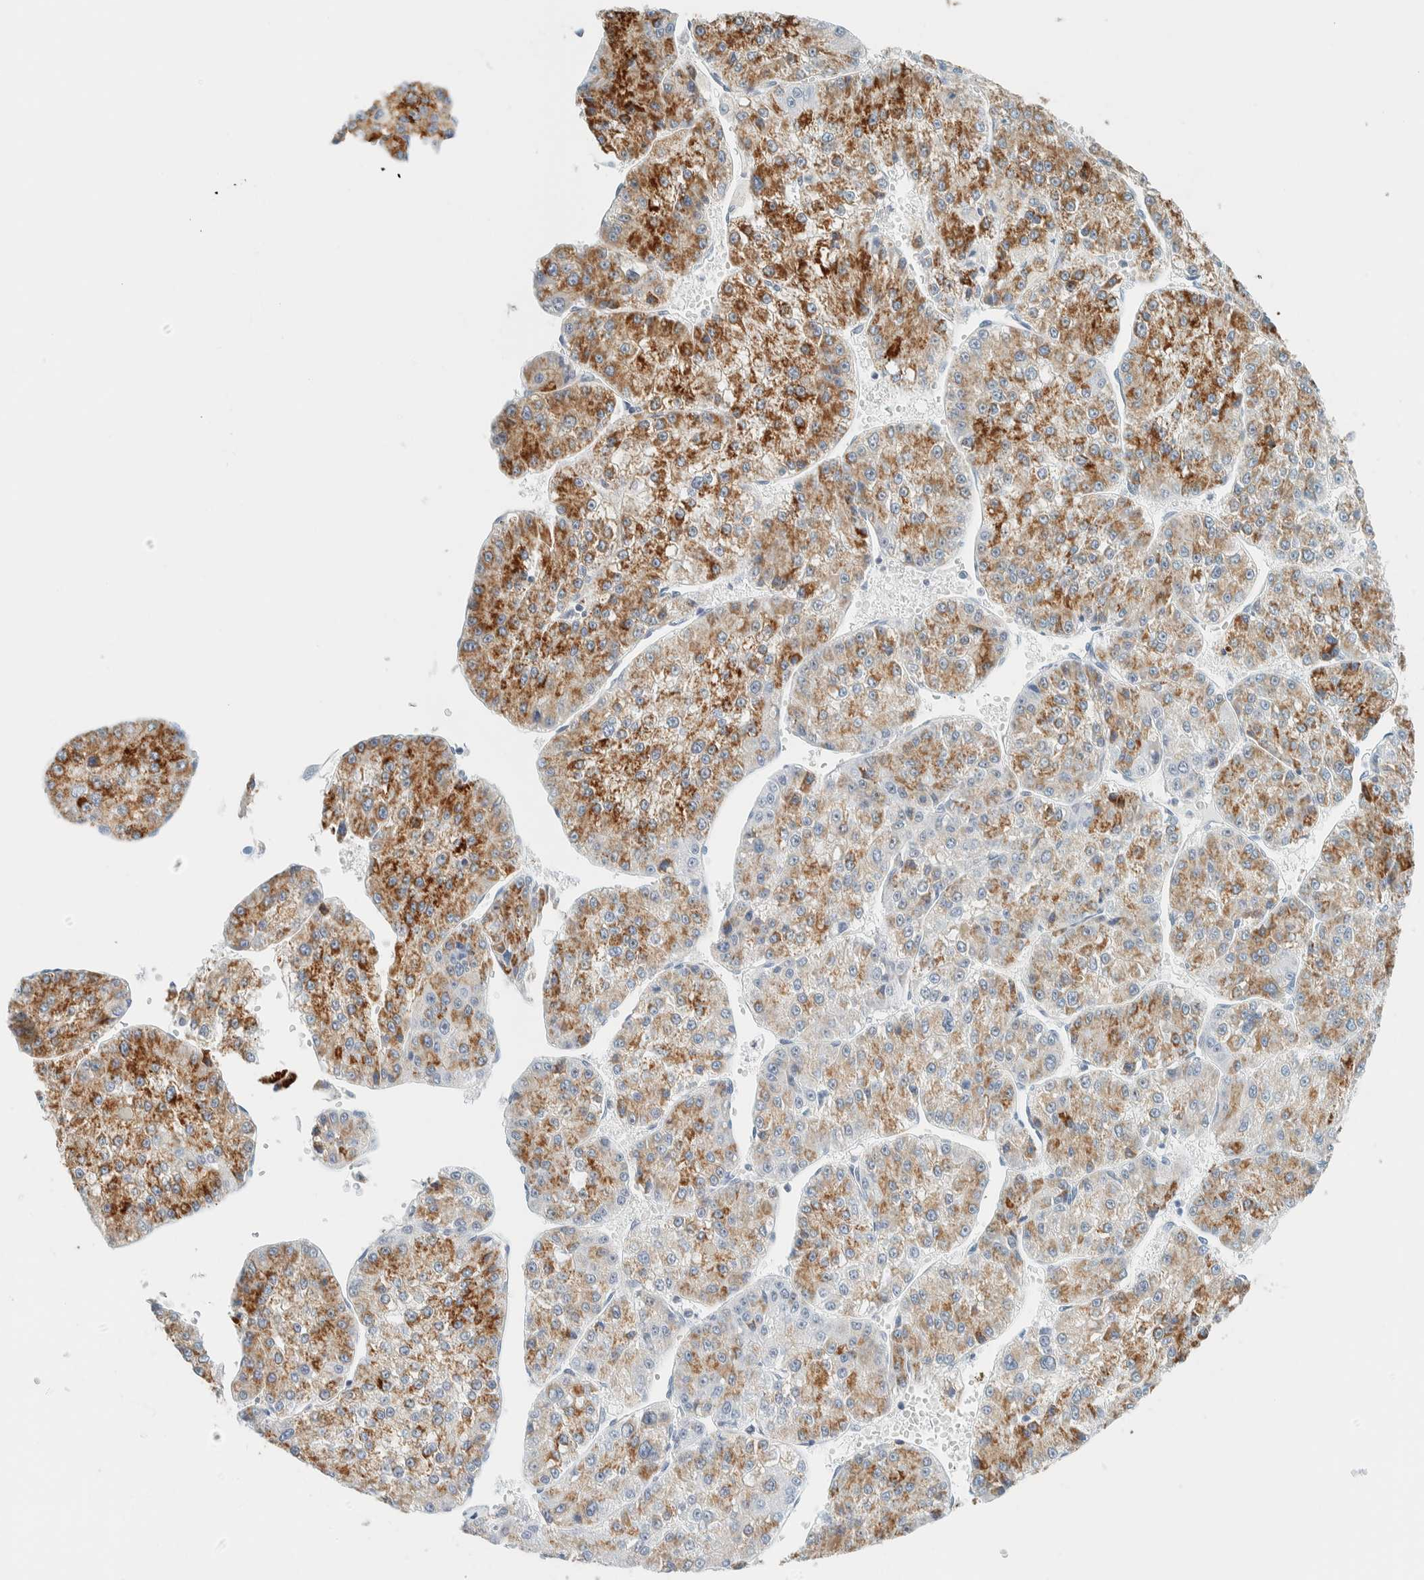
{"staining": {"intensity": "moderate", "quantity": "25%-75%", "location": "cytoplasmic/membranous"}, "tissue": "liver cancer", "cell_type": "Tumor cells", "image_type": "cancer", "snomed": [{"axis": "morphology", "description": "Carcinoma, Hepatocellular, NOS"}, {"axis": "topography", "description": "Liver"}], "caption": "Immunohistochemistry (IHC) of liver cancer (hepatocellular carcinoma) displays medium levels of moderate cytoplasmic/membranous staining in about 25%-75% of tumor cells.", "gene": "NDE1", "patient": {"sex": "female", "age": 73}}